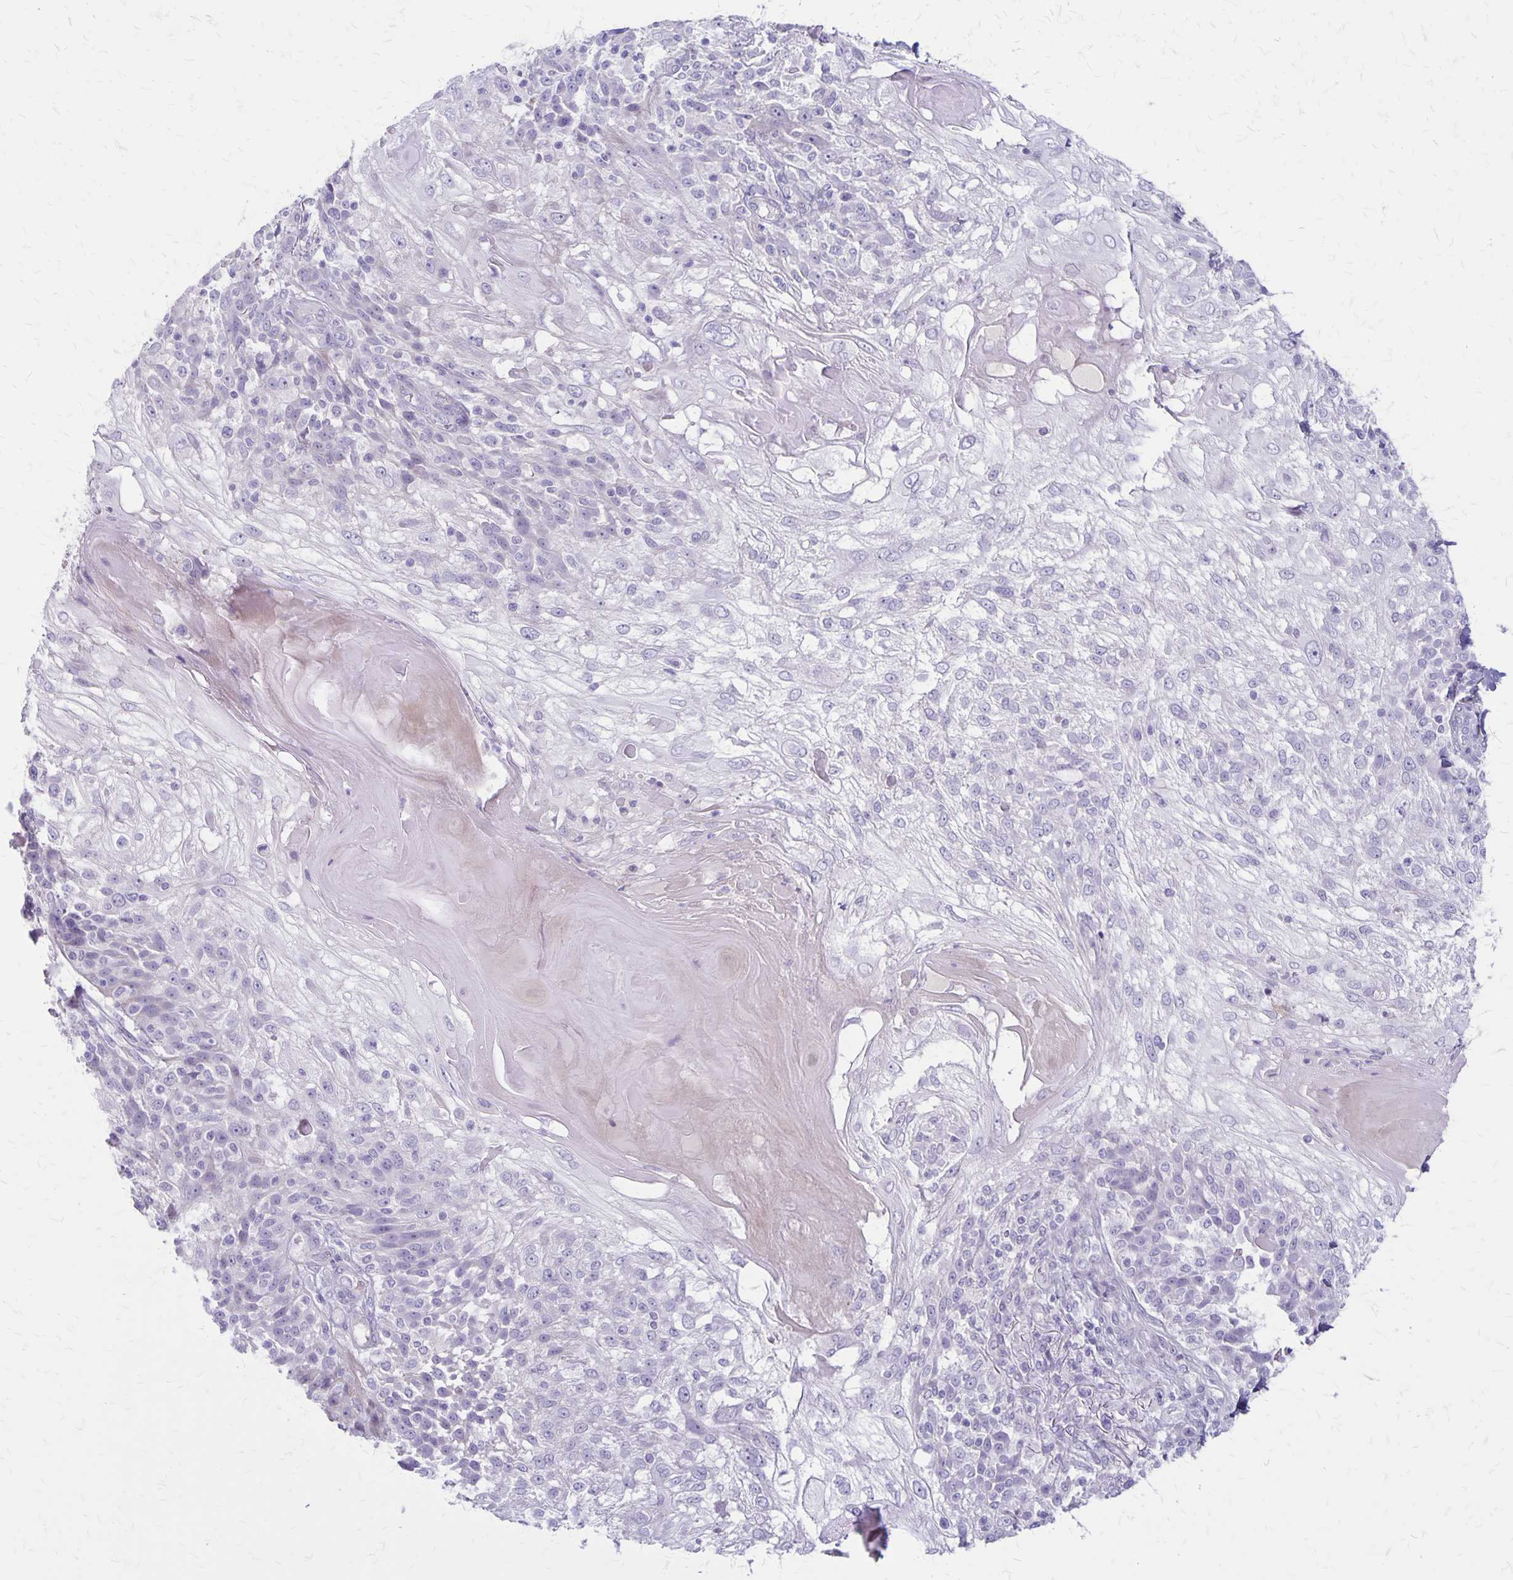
{"staining": {"intensity": "negative", "quantity": "none", "location": "none"}, "tissue": "skin cancer", "cell_type": "Tumor cells", "image_type": "cancer", "snomed": [{"axis": "morphology", "description": "Normal tissue, NOS"}, {"axis": "morphology", "description": "Squamous cell carcinoma, NOS"}, {"axis": "topography", "description": "Skin"}], "caption": "Protein analysis of squamous cell carcinoma (skin) shows no significant expression in tumor cells.", "gene": "HOMER1", "patient": {"sex": "female", "age": 83}}